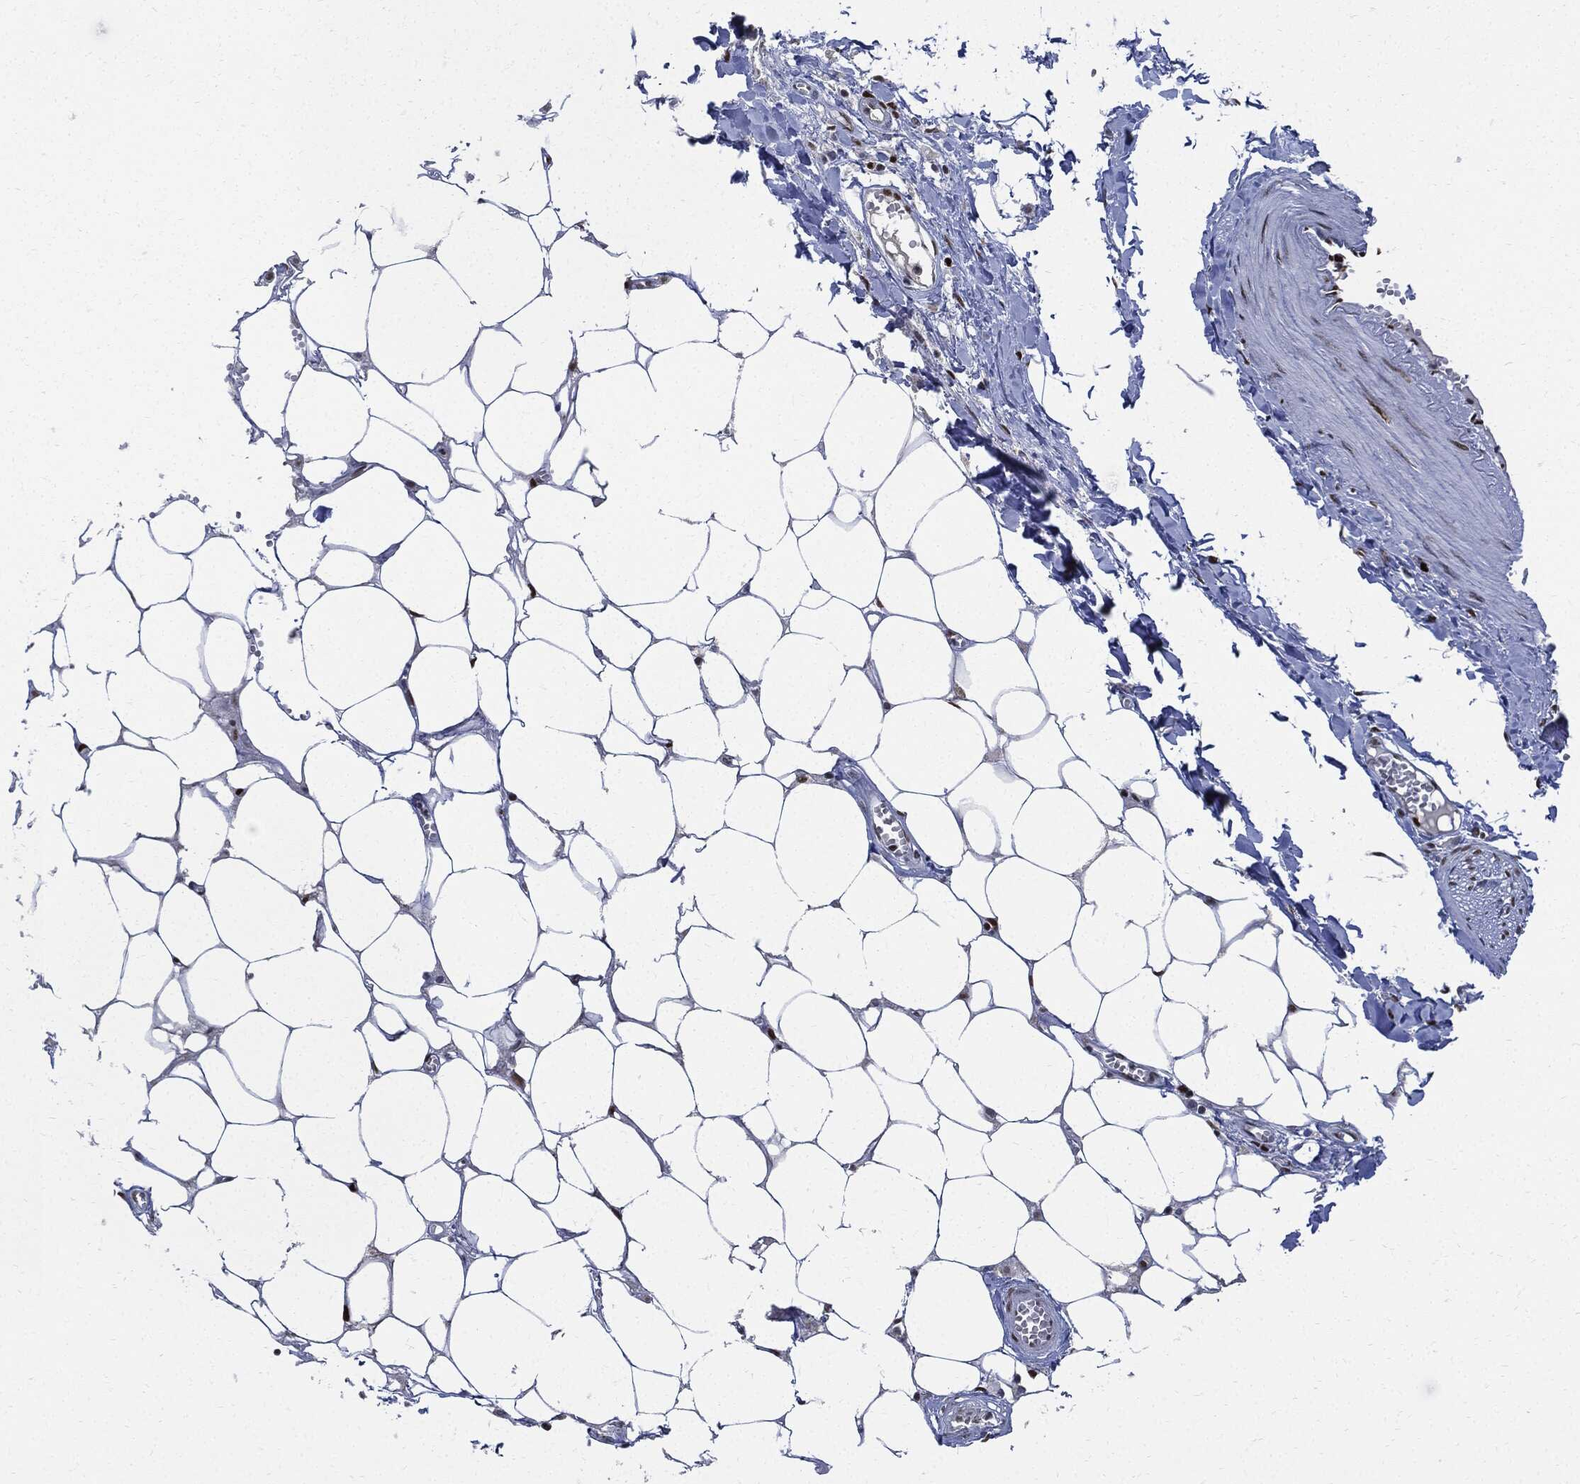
{"staining": {"intensity": "strong", "quantity": "<25%", "location": "nuclear"}, "tissue": "adipose tissue", "cell_type": "Adipocytes", "image_type": "normal", "snomed": [{"axis": "morphology", "description": "Normal tissue, NOS"}, {"axis": "morphology", "description": "Squamous cell carcinoma, NOS"}, {"axis": "topography", "description": "Cartilage tissue"}, {"axis": "topography", "description": "Lung"}], "caption": "An image showing strong nuclear positivity in about <25% of adipocytes in benign adipose tissue, as visualized by brown immunohistochemical staining.", "gene": "PCNA", "patient": {"sex": "male", "age": 66}}